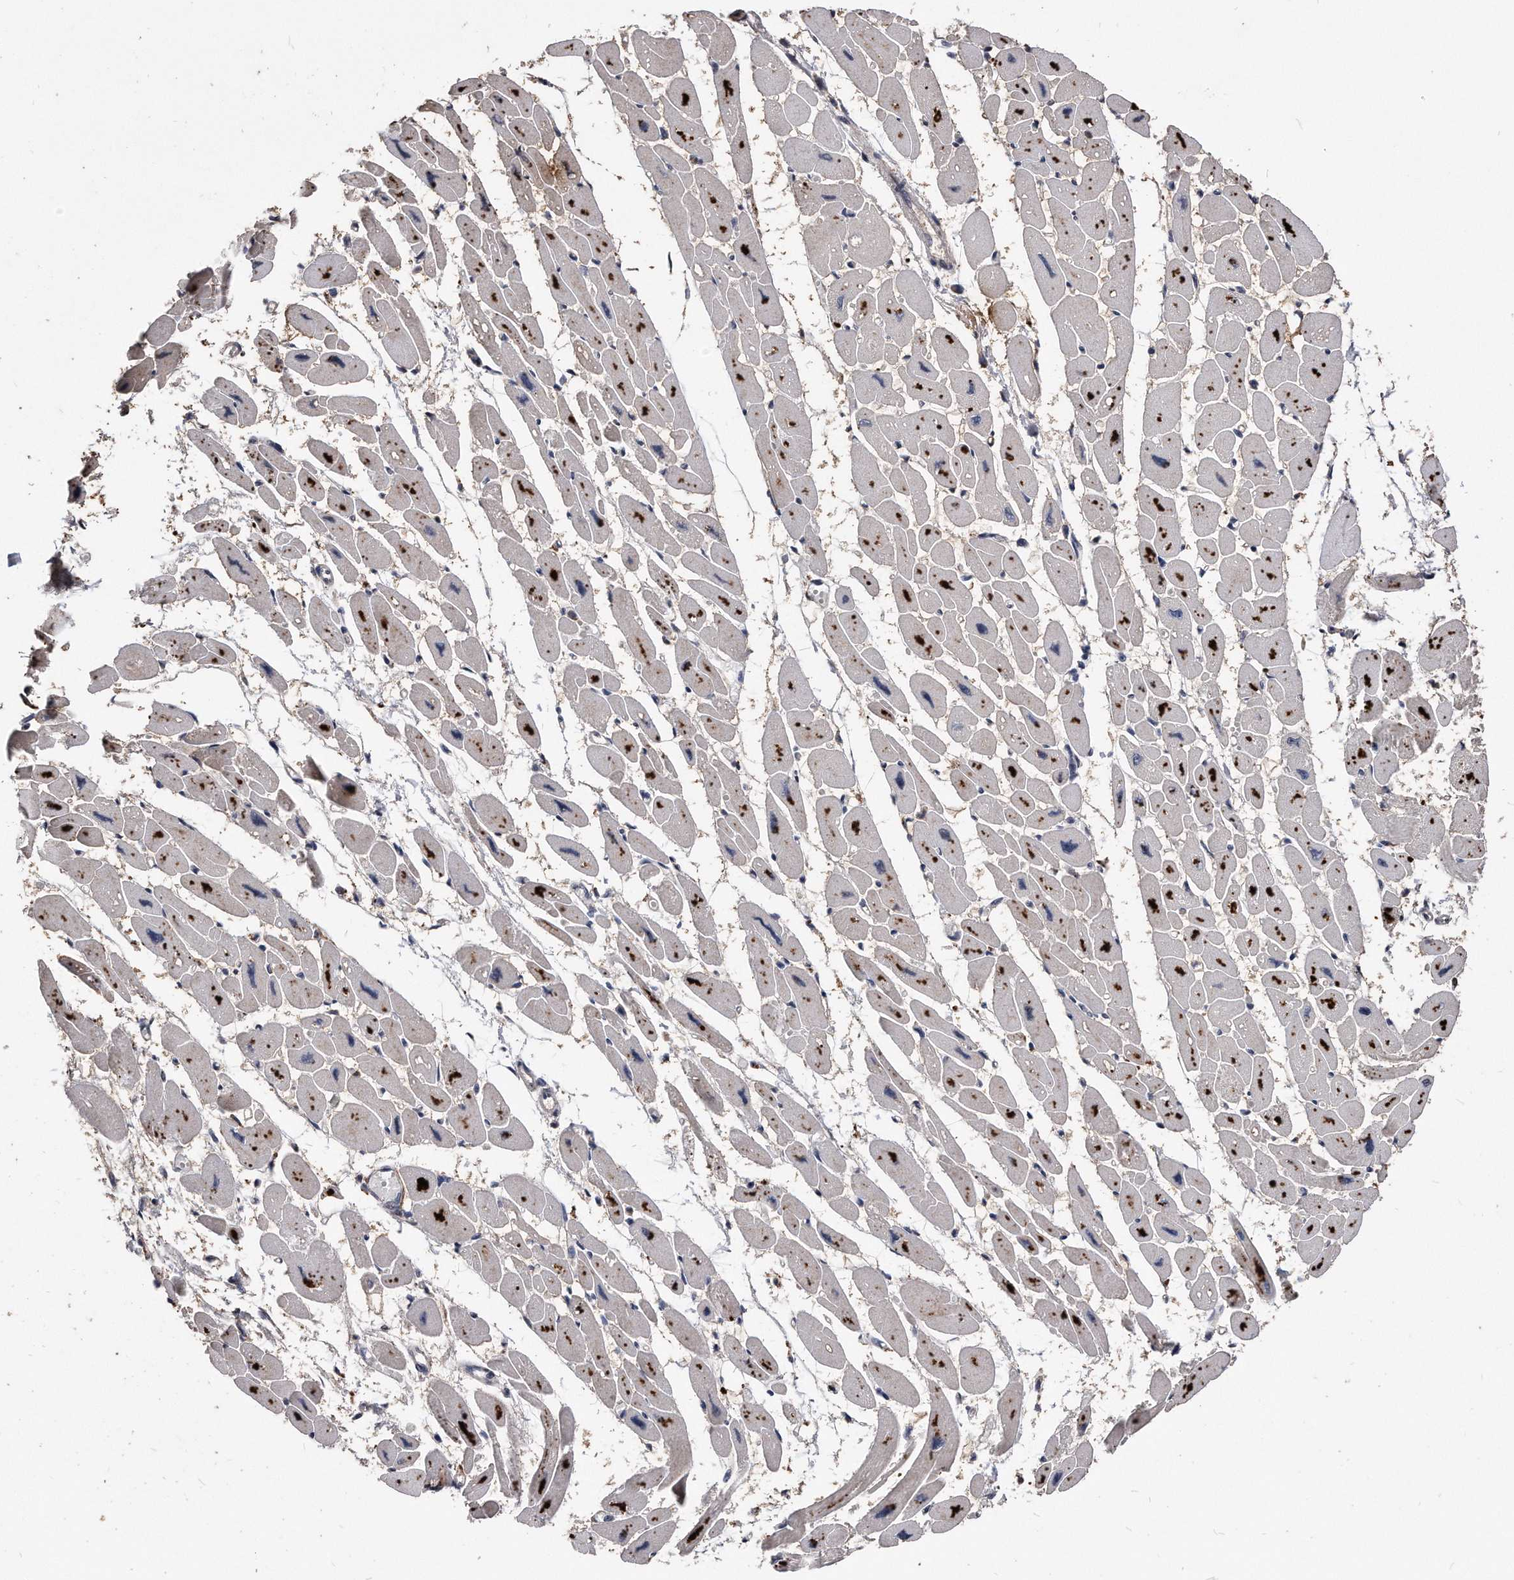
{"staining": {"intensity": "moderate", "quantity": "<25%", "location": "cytoplasmic/membranous"}, "tissue": "heart muscle", "cell_type": "Cardiomyocytes", "image_type": "normal", "snomed": [{"axis": "morphology", "description": "Normal tissue, NOS"}, {"axis": "topography", "description": "Heart"}], "caption": "DAB (3,3'-diaminobenzidine) immunohistochemical staining of normal human heart muscle shows moderate cytoplasmic/membranous protein expression in about <25% of cardiomyocytes.", "gene": "IL20RA", "patient": {"sex": "female", "age": 54}}